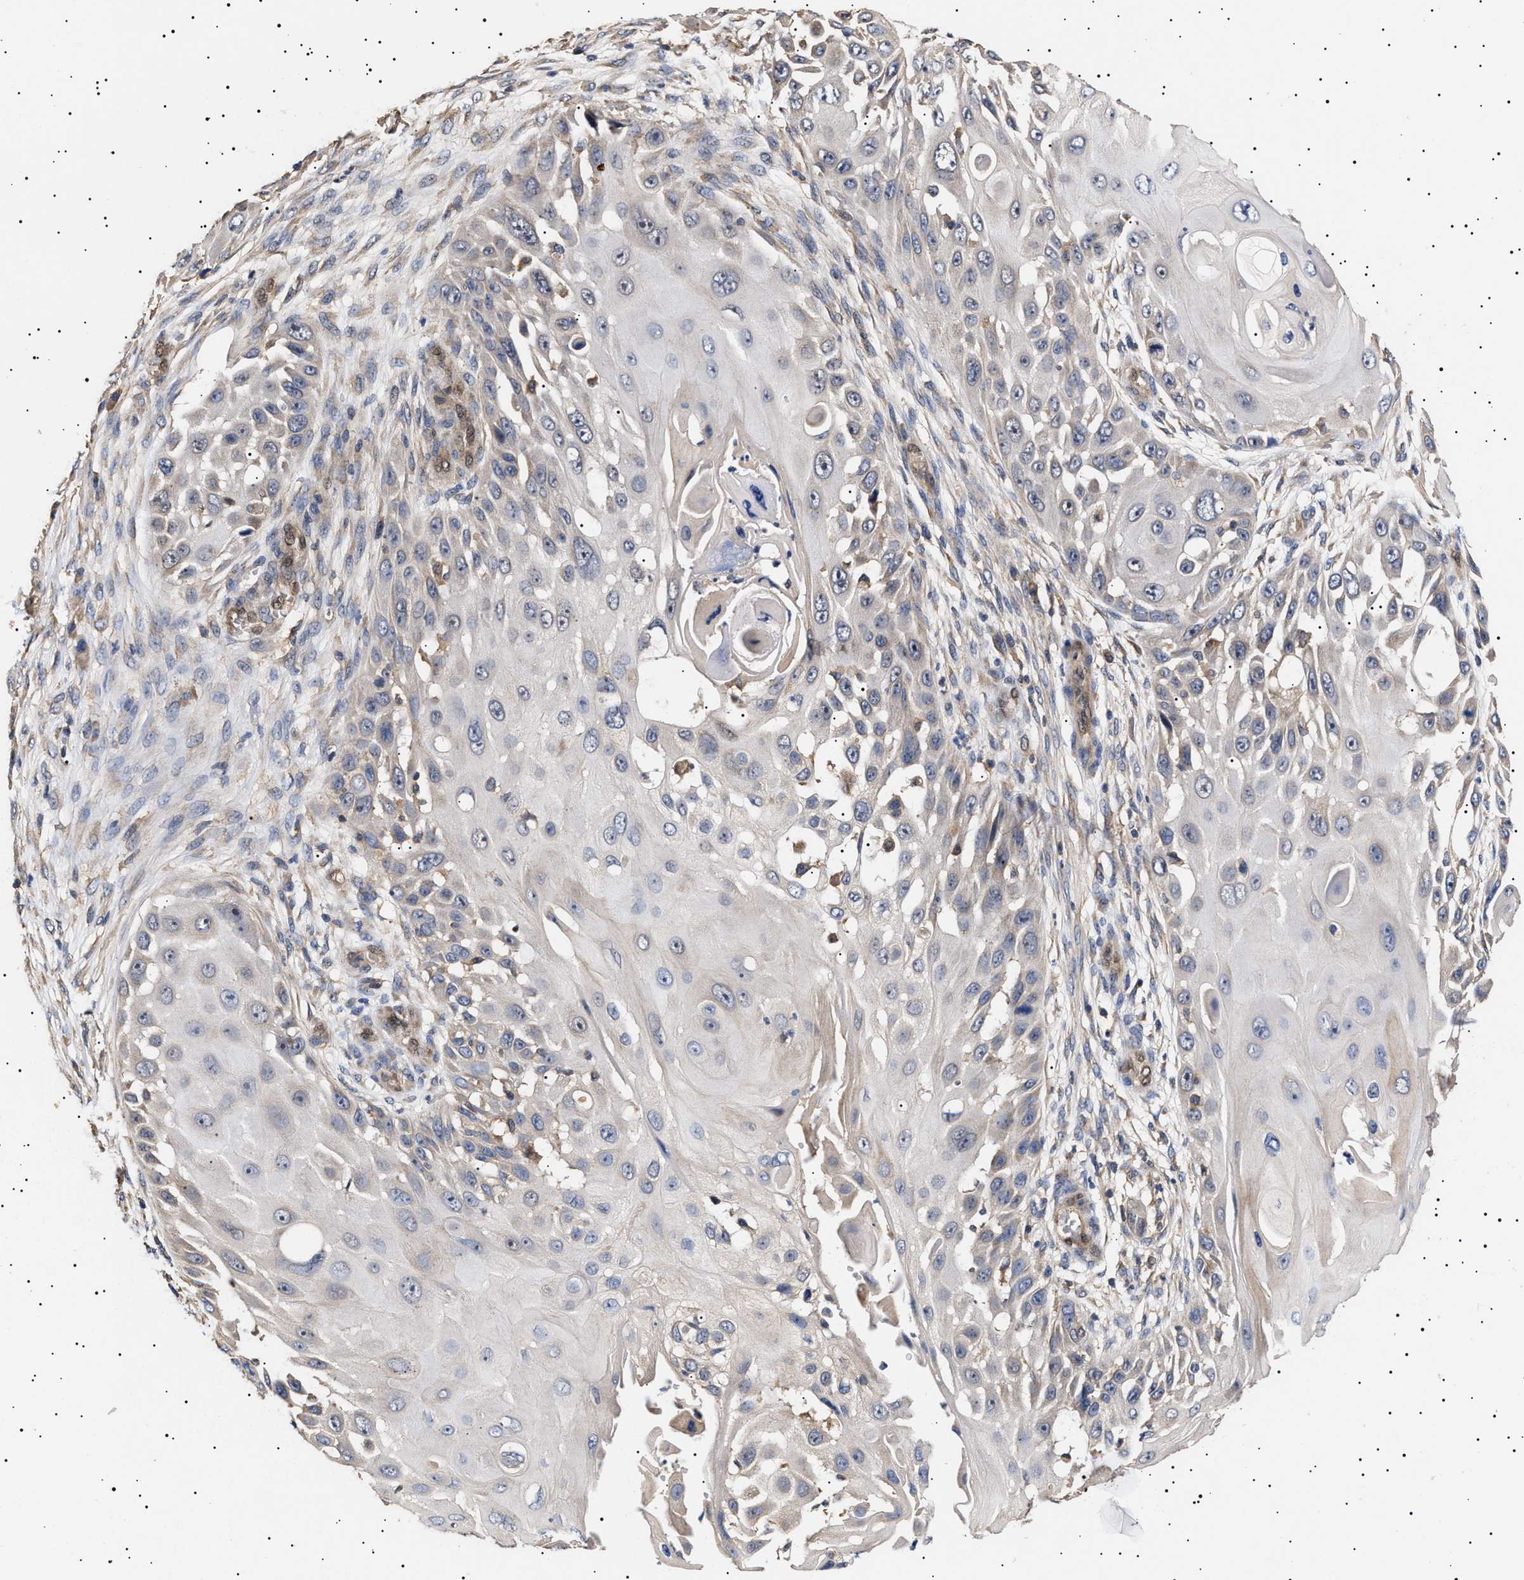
{"staining": {"intensity": "negative", "quantity": "none", "location": "none"}, "tissue": "skin cancer", "cell_type": "Tumor cells", "image_type": "cancer", "snomed": [{"axis": "morphology", "description": "Squamous cell carcinoma, NOS"}, {"axis": "topography", "description": "Skin"}], "caption": "Squamous cell carcinoma (skin) stained for a protein using immunohistochemistry reveals no expression tumor cells.", "gene": "KRBA1", "patient": {"sex": "female", "age": 44}}